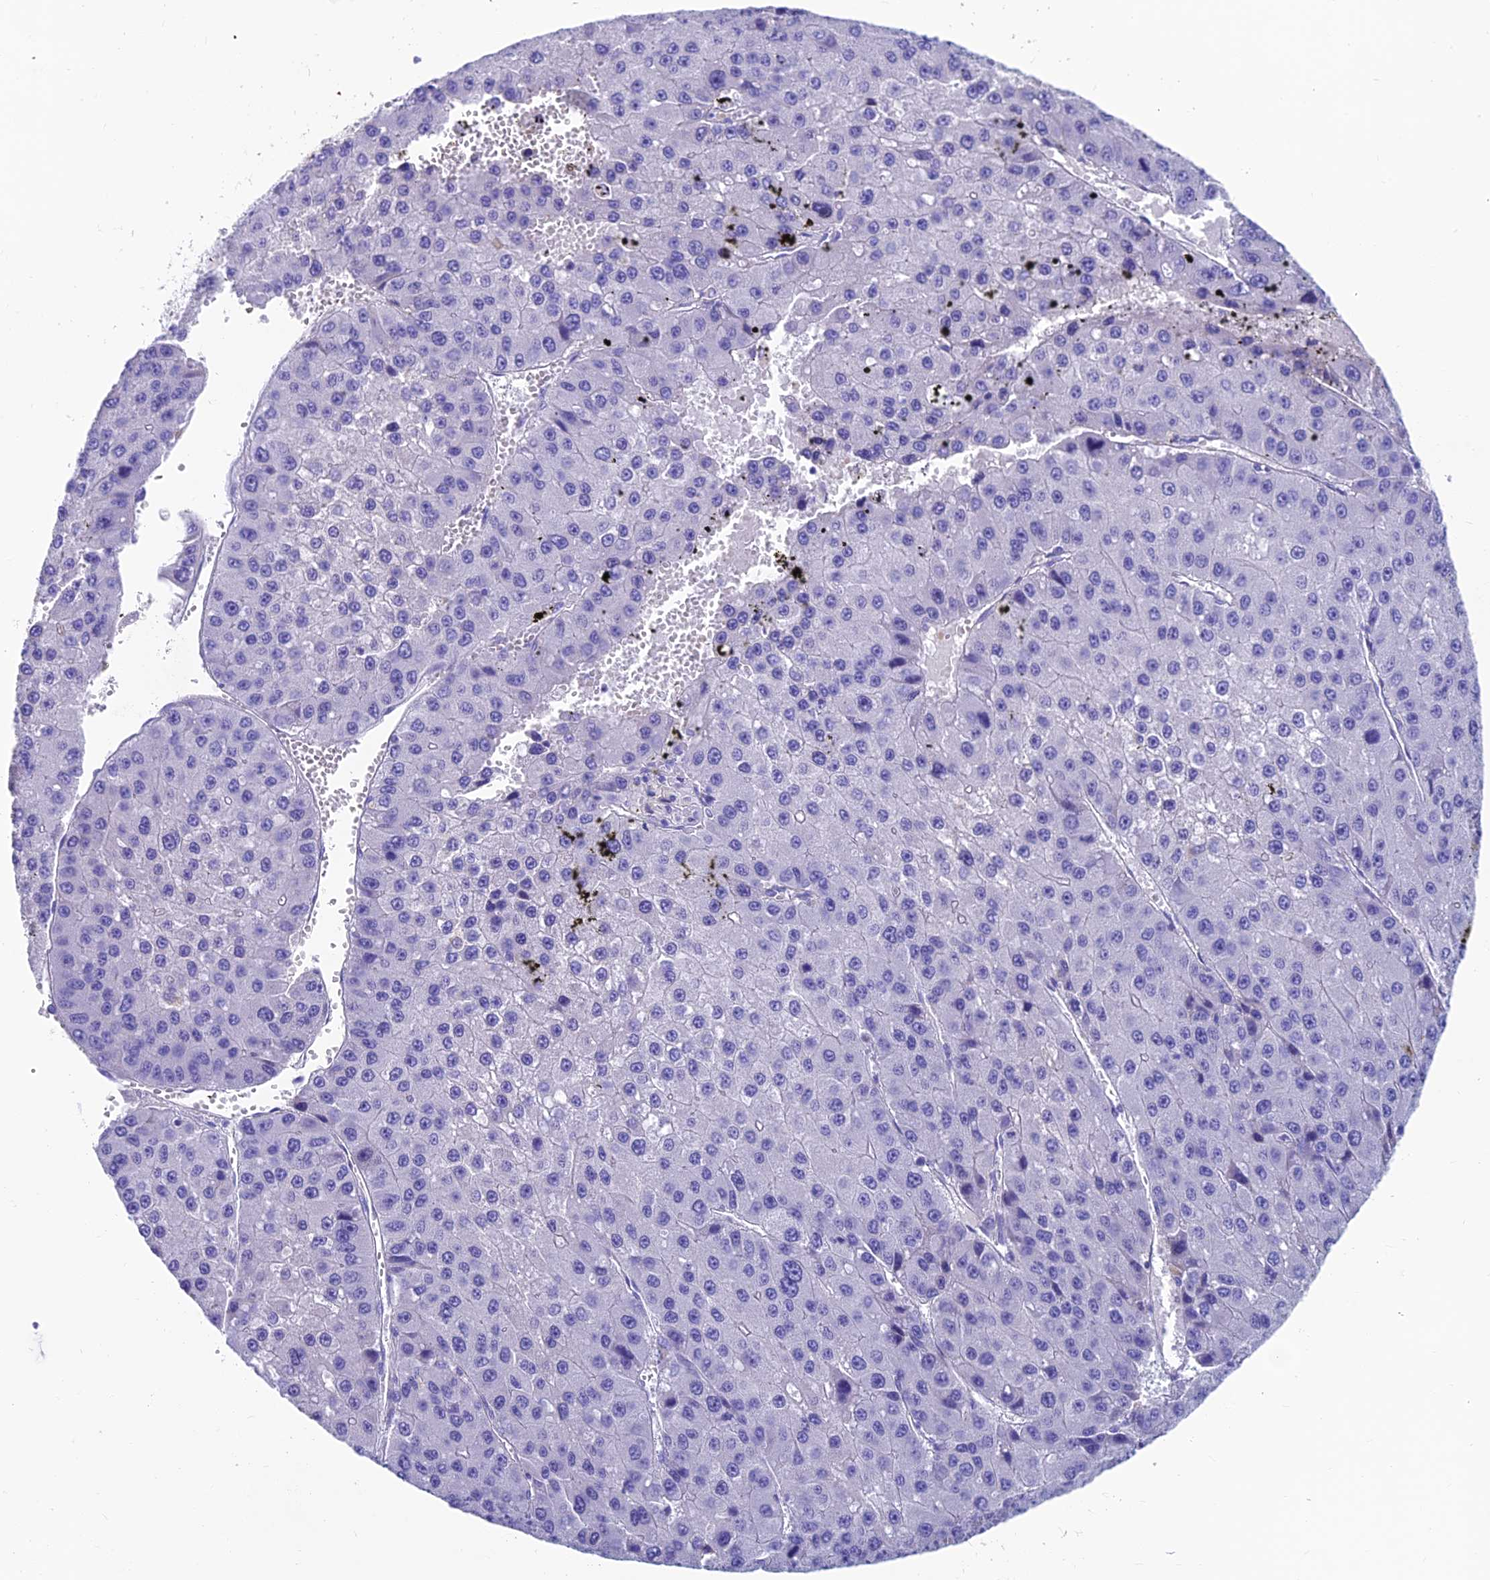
{"staining": {"intensity": "negative", "quantity": "none", "location": "none"}, "tissue": "liver cancer", "cell_type": "Tumor cells", "image_type": "cancer", "snomed": [{"axis": "morphology", "description": "Carcinoma, Hepatocellular, NOS"}, {"axis": "topography", "description": "Liver"}], "caption": "High magnification brightfield microscopy of liver hepatocellular carcinoma stained with DAB (3,3'-diaminobenzidine) (brown) and counterstained with hematoxylin (blue): tumor cells show no significant expression.", "gene": "GNG11", "patient": {"sex": "female", "age": 73}}